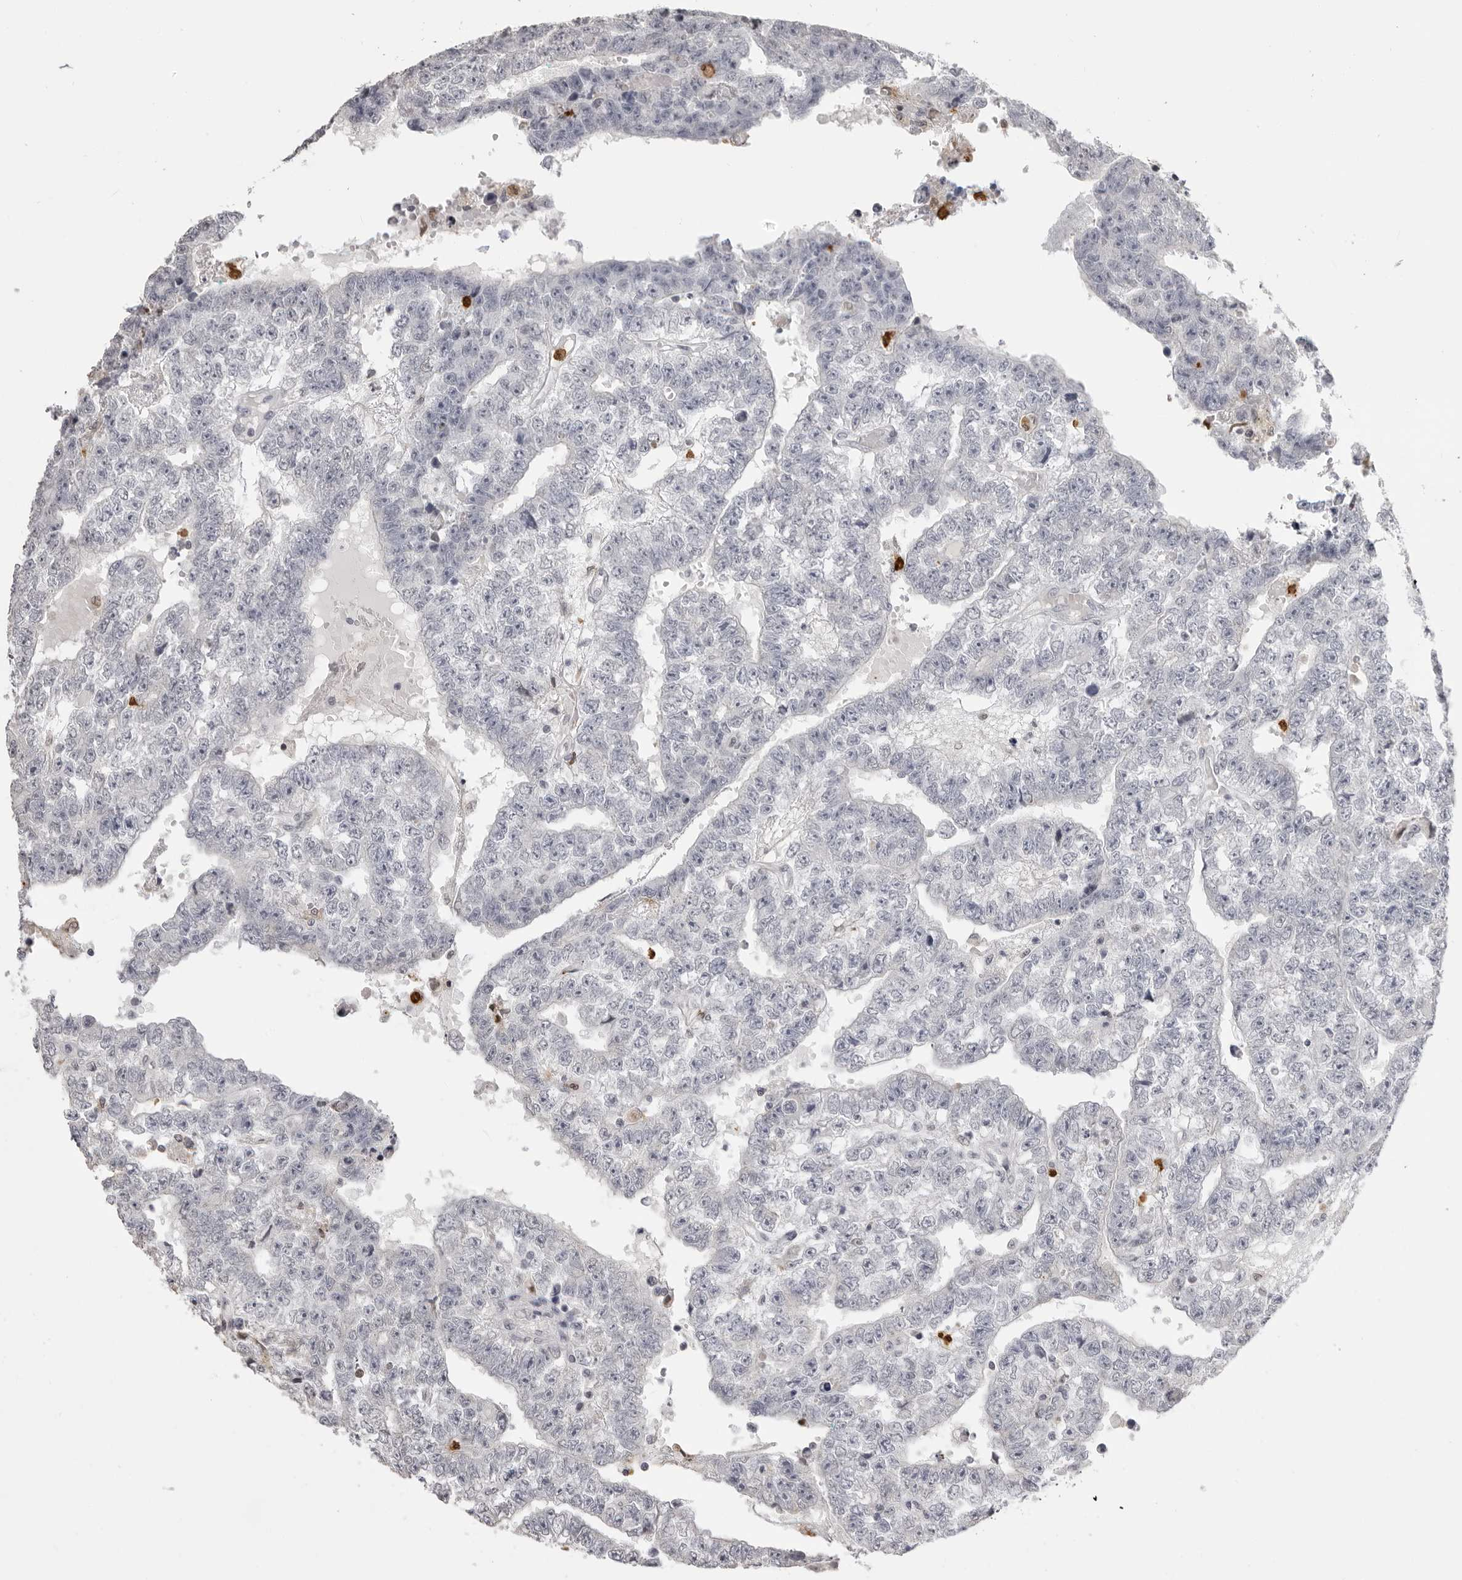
{"staining": {"intensity": "negative", "quantity": "none", "location": "none"}, "tissue": "testis cancer", "cell_type": "Tumor cells", "image_type": "cancer", "snomed": [{"axis": "morphology", "description": "Carcinoma, Embryonal, NOS"}, {"axis": "topography", "description": "Testis"}], "caption": "Immunohistochemistry (IHC) of testis cancer (embryonal carcinoma) exhibits no positivity in tumor cells.", "gene": "IL31", "patient": {"sex": "male", "age": 25}}